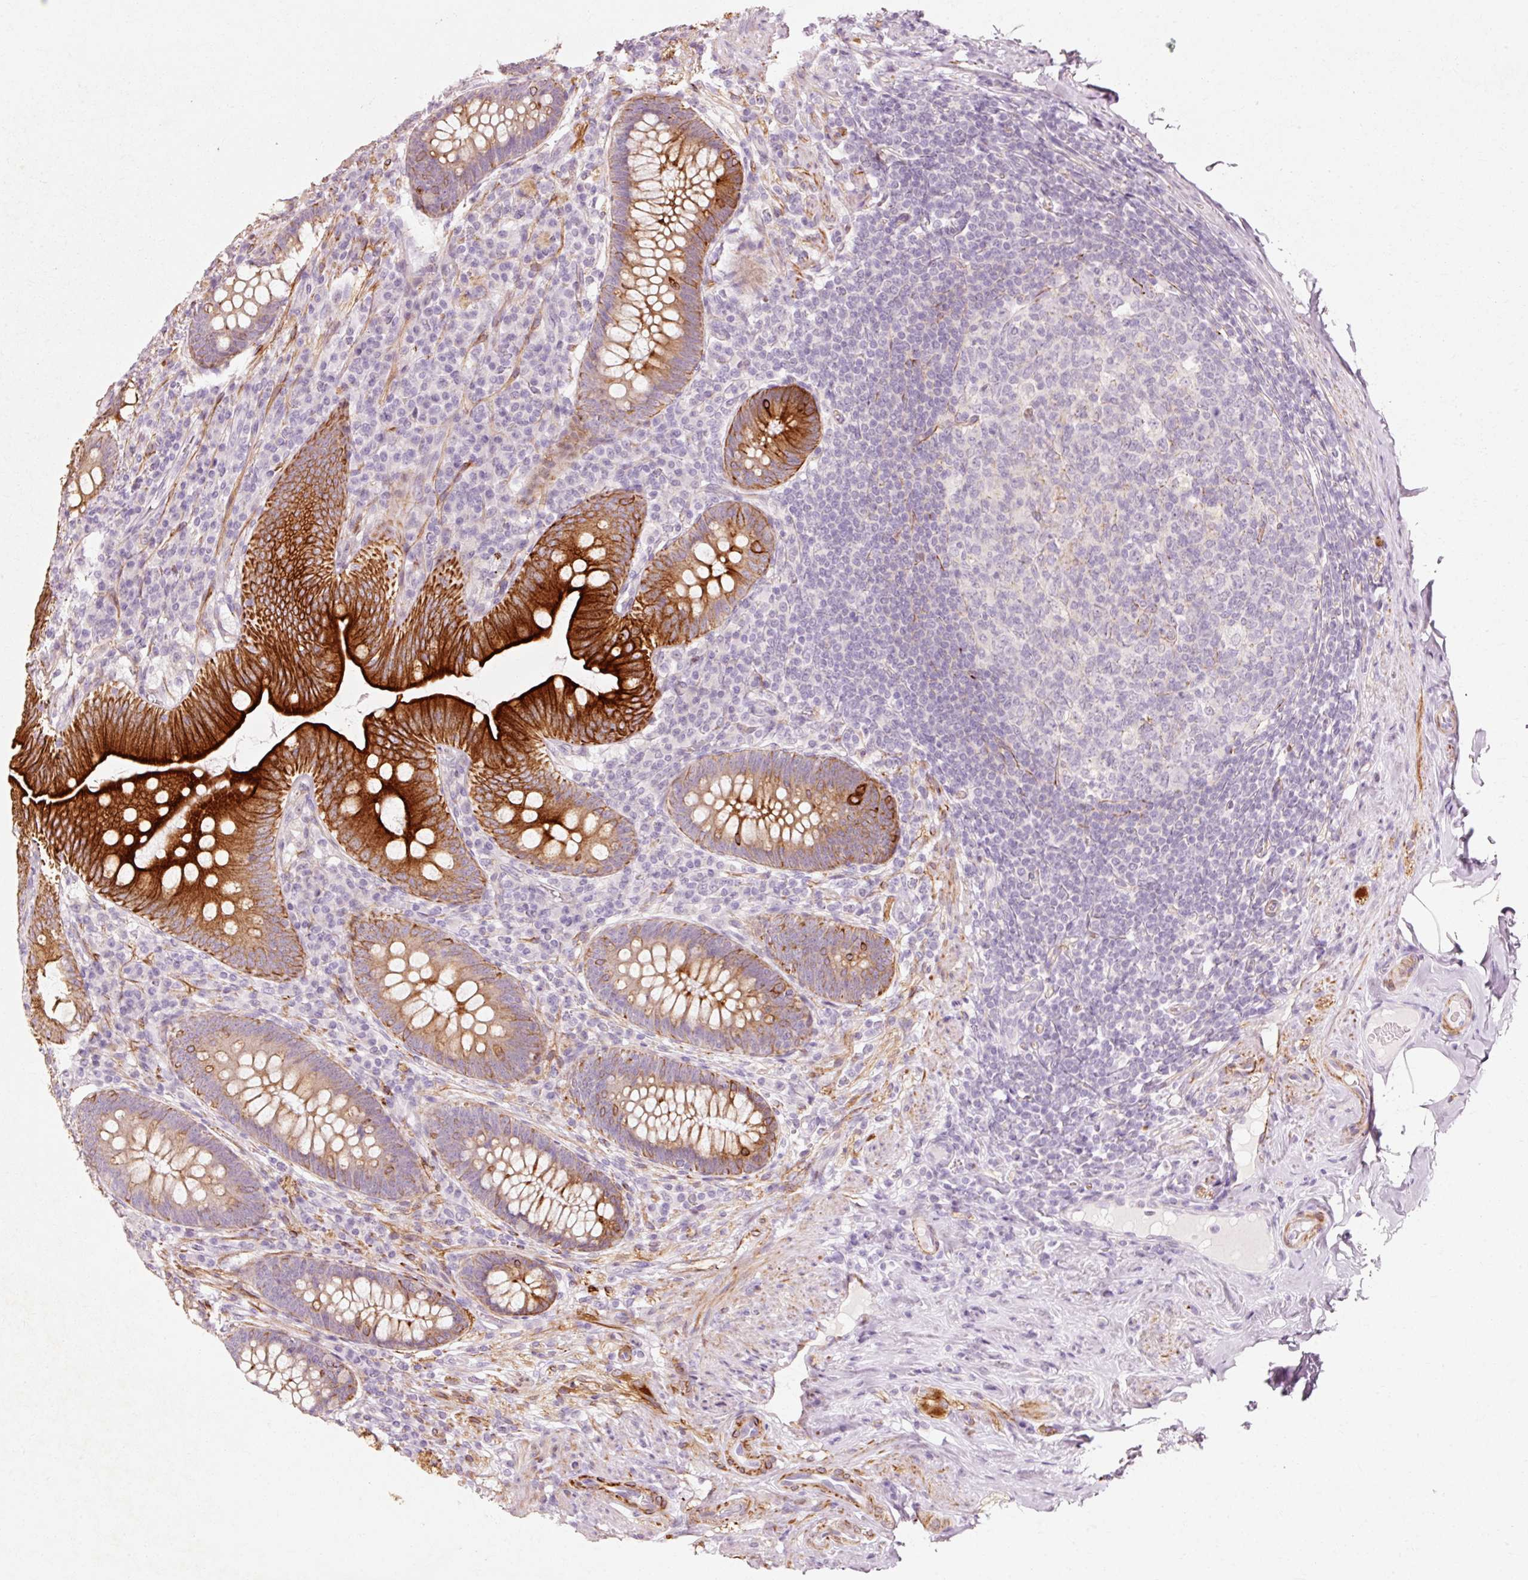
{"staining": {"intensity": "strong", "quantity": "25%-75%", "location": "cytoplasmic/membranous"}, "tissue": "appendix", "cell_type": "Glandular cells", "image_type": "normal", "snomed": [{"axis": "morphology", "description": "Normal tissue, NOS"}, {"axis": "topography", "description": "Appendix"}], "caption": "Immunohistochemistry (IHC) of unremarkable human appendix displays high levels of strong cytoplasmic/membranous expression in about 25%-75% of glandular cells.", "gene": "TRIM73", "patient": {"sex": "male", "age": 71}}